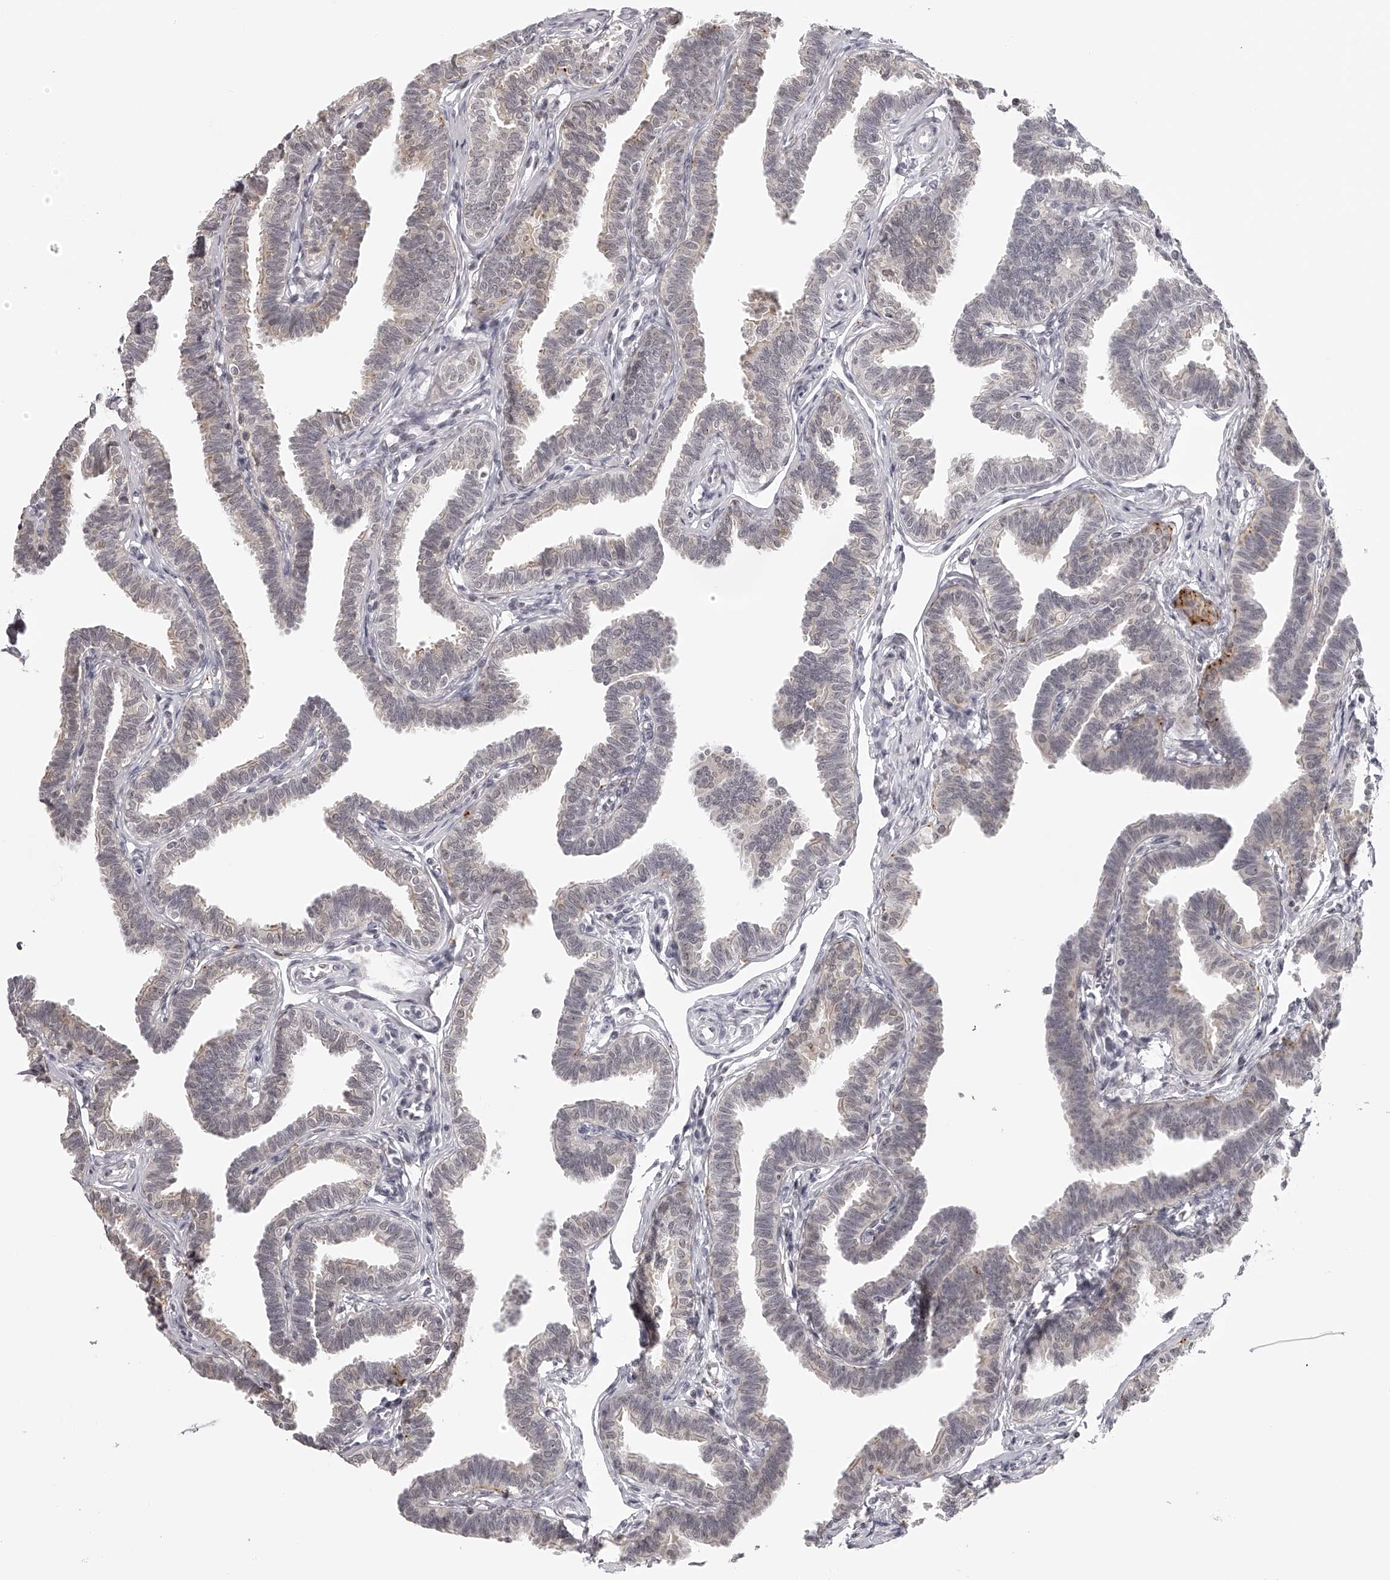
{"staining": {"intensity": "weak", "quantity": "<25%", "location": "cytoplasmic/membranous"}, "tissue": "fallopian tube", "cell_type": "Glandular cells", "image_type": "normal", "snomed": [{"axis": "morphology", "description": "Normal tissue, NOS"}, {"axis": "topography", "description": "Fallopian tube"}, {"axis": "topography", "description": "Ovary"}], "caption": "This is an immunohistochemistry histopathology image of unremarkable human fallopian tube. There is no positivity in glandular cells.", "gene": "RNF220", "patient": {"sex": "female", "age": 23}}